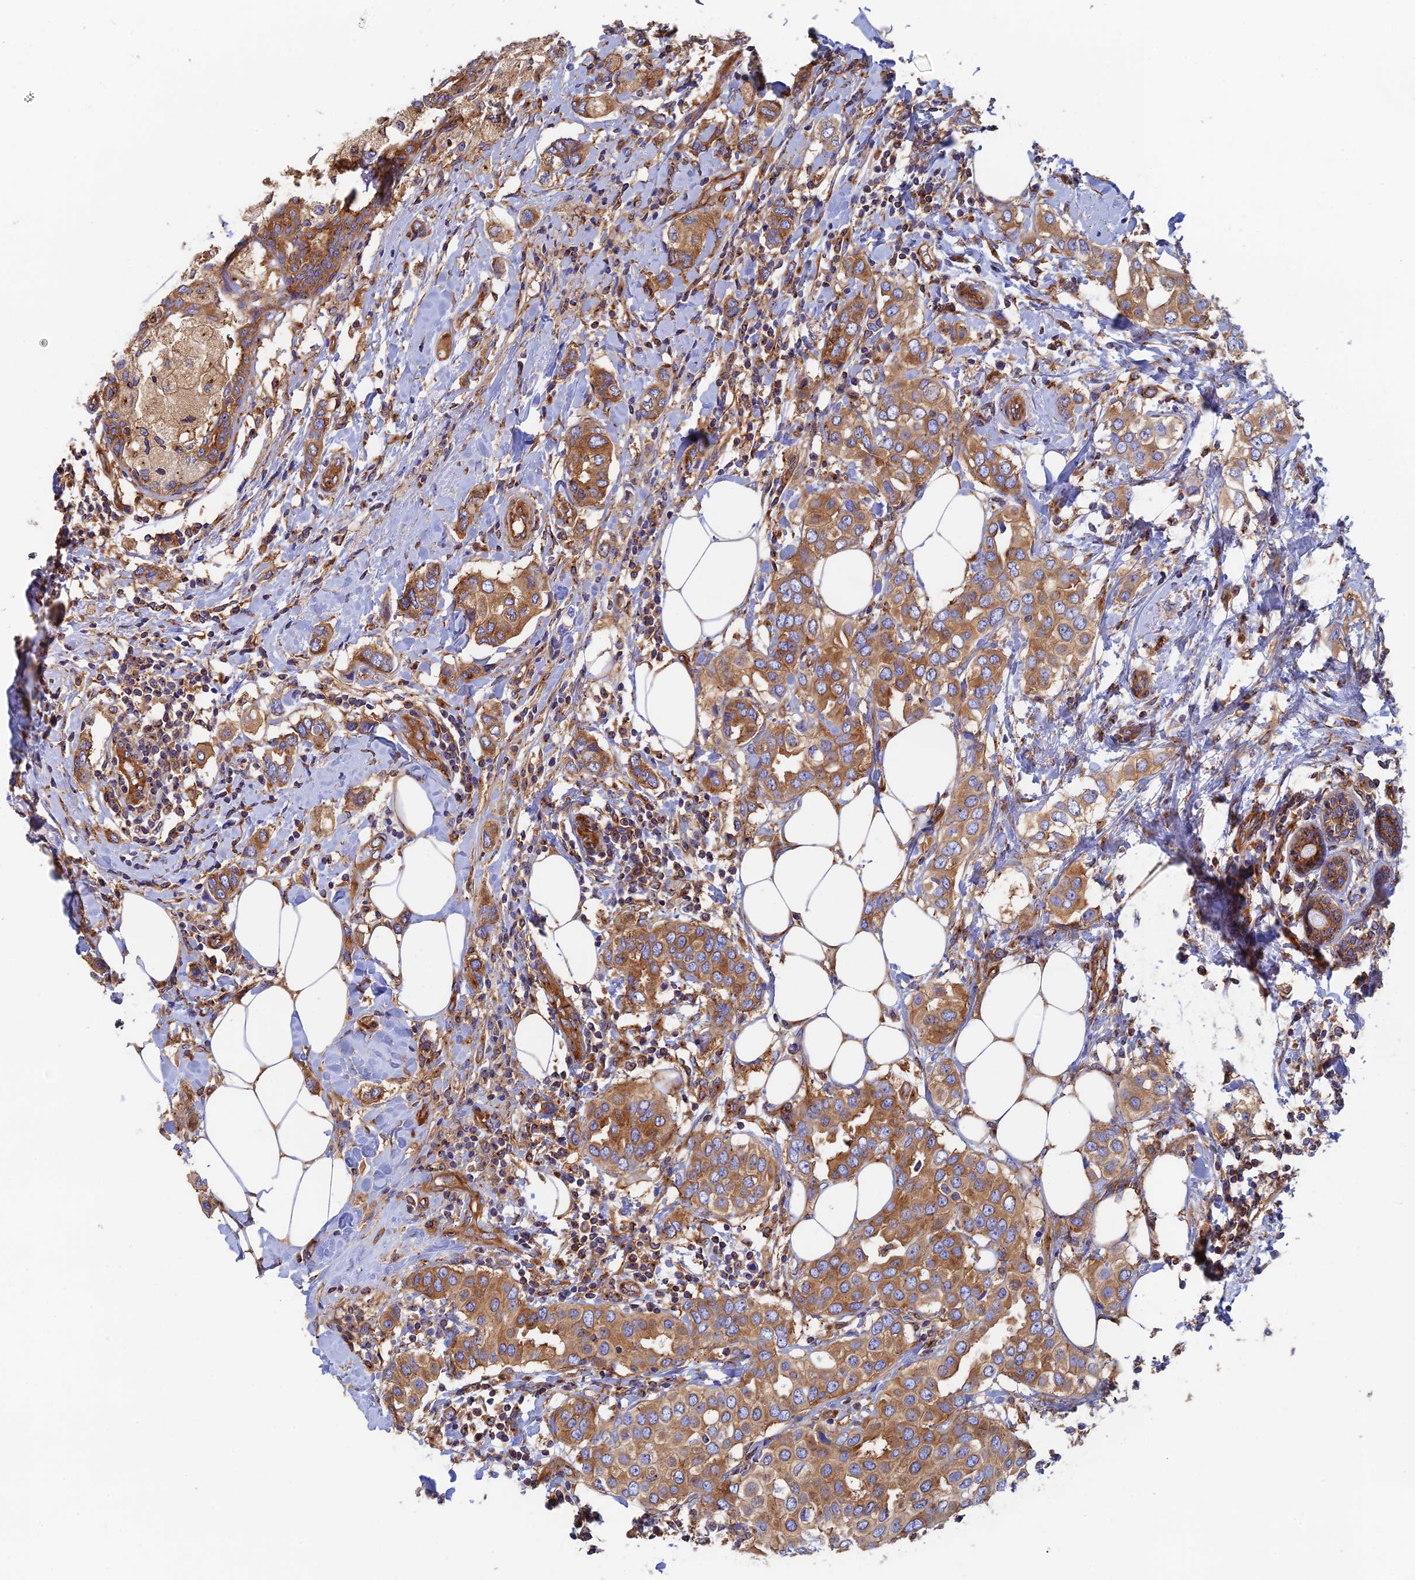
{"staining": {"intensity": "moderate", "quantity": ">75%", "location": "cytoplasmic/membranous"}, "tissue": "breast cancer", "cell_type": "Tumor cells", "image_type": "cancer", "snomed": [{"axis": "morphology", "description": "Lobular carcinoma"}, {"axis": "topography", "description": "Breast"}], "caption": "Tumor cells demonstrate medium levels of moderate cytoplasmic/membranous positivity in approximately >75% of cells in breast cancer (lobular carcinoma). Ihc stains the protein in brown and the nuclei are stained blue.", "gene": "DCTN2", "patient": {"sex": "female", "age": 51}}